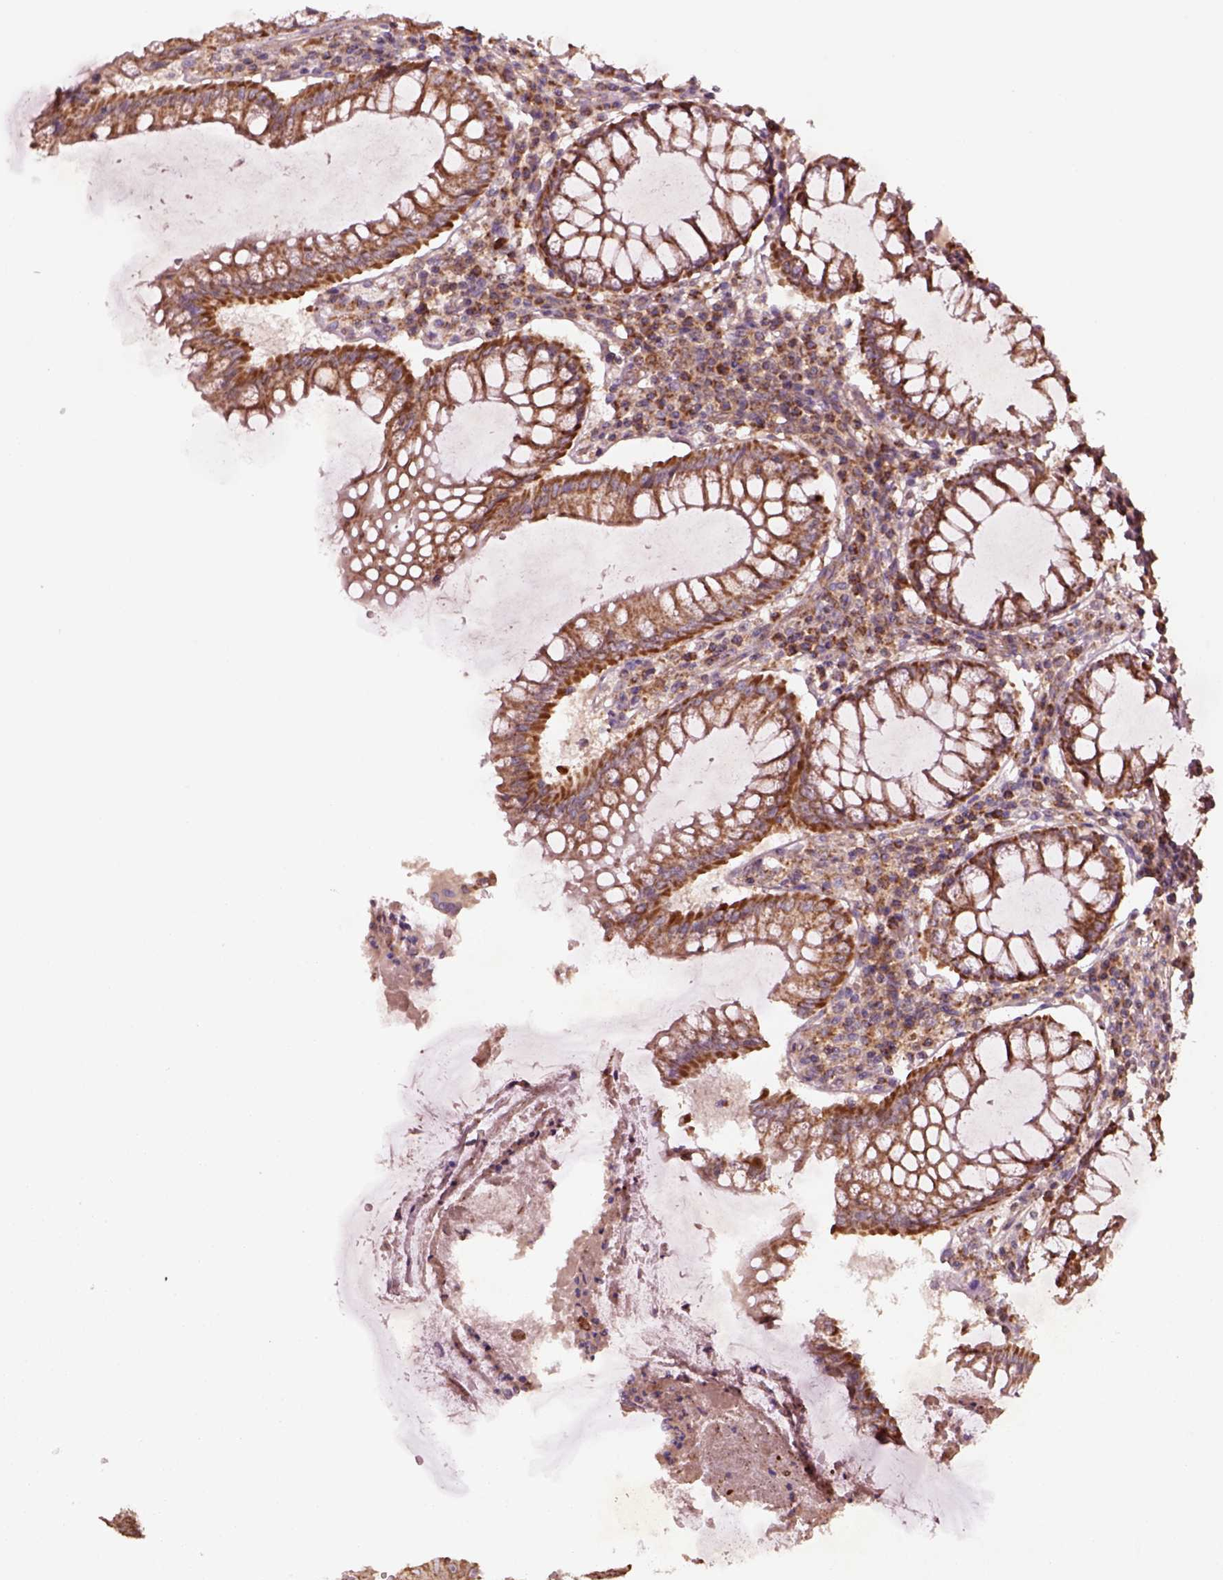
{"staining": {"intensity": "moderate", "quantity": ">75%", "location": "cytoplasmic/membranous"}, "tissue": "colorectal cancer", "cell_type": "Tumor cells", "image_type": "cancer", "snomed": [{"axis": "morphology", "description": "Adenocarcinoma, NOS"}, {"axis": "topography", "description": "Colon"}], "caption": "Brown immunohistochemical staining in human colorectal cancer (adenocarcinoma) exhibits moderate cytoplasmic/membranous positivity in about >75% of tumor cells.", "gene": "SLC25A5", "patient": {"sex": "female", "age": 70}}